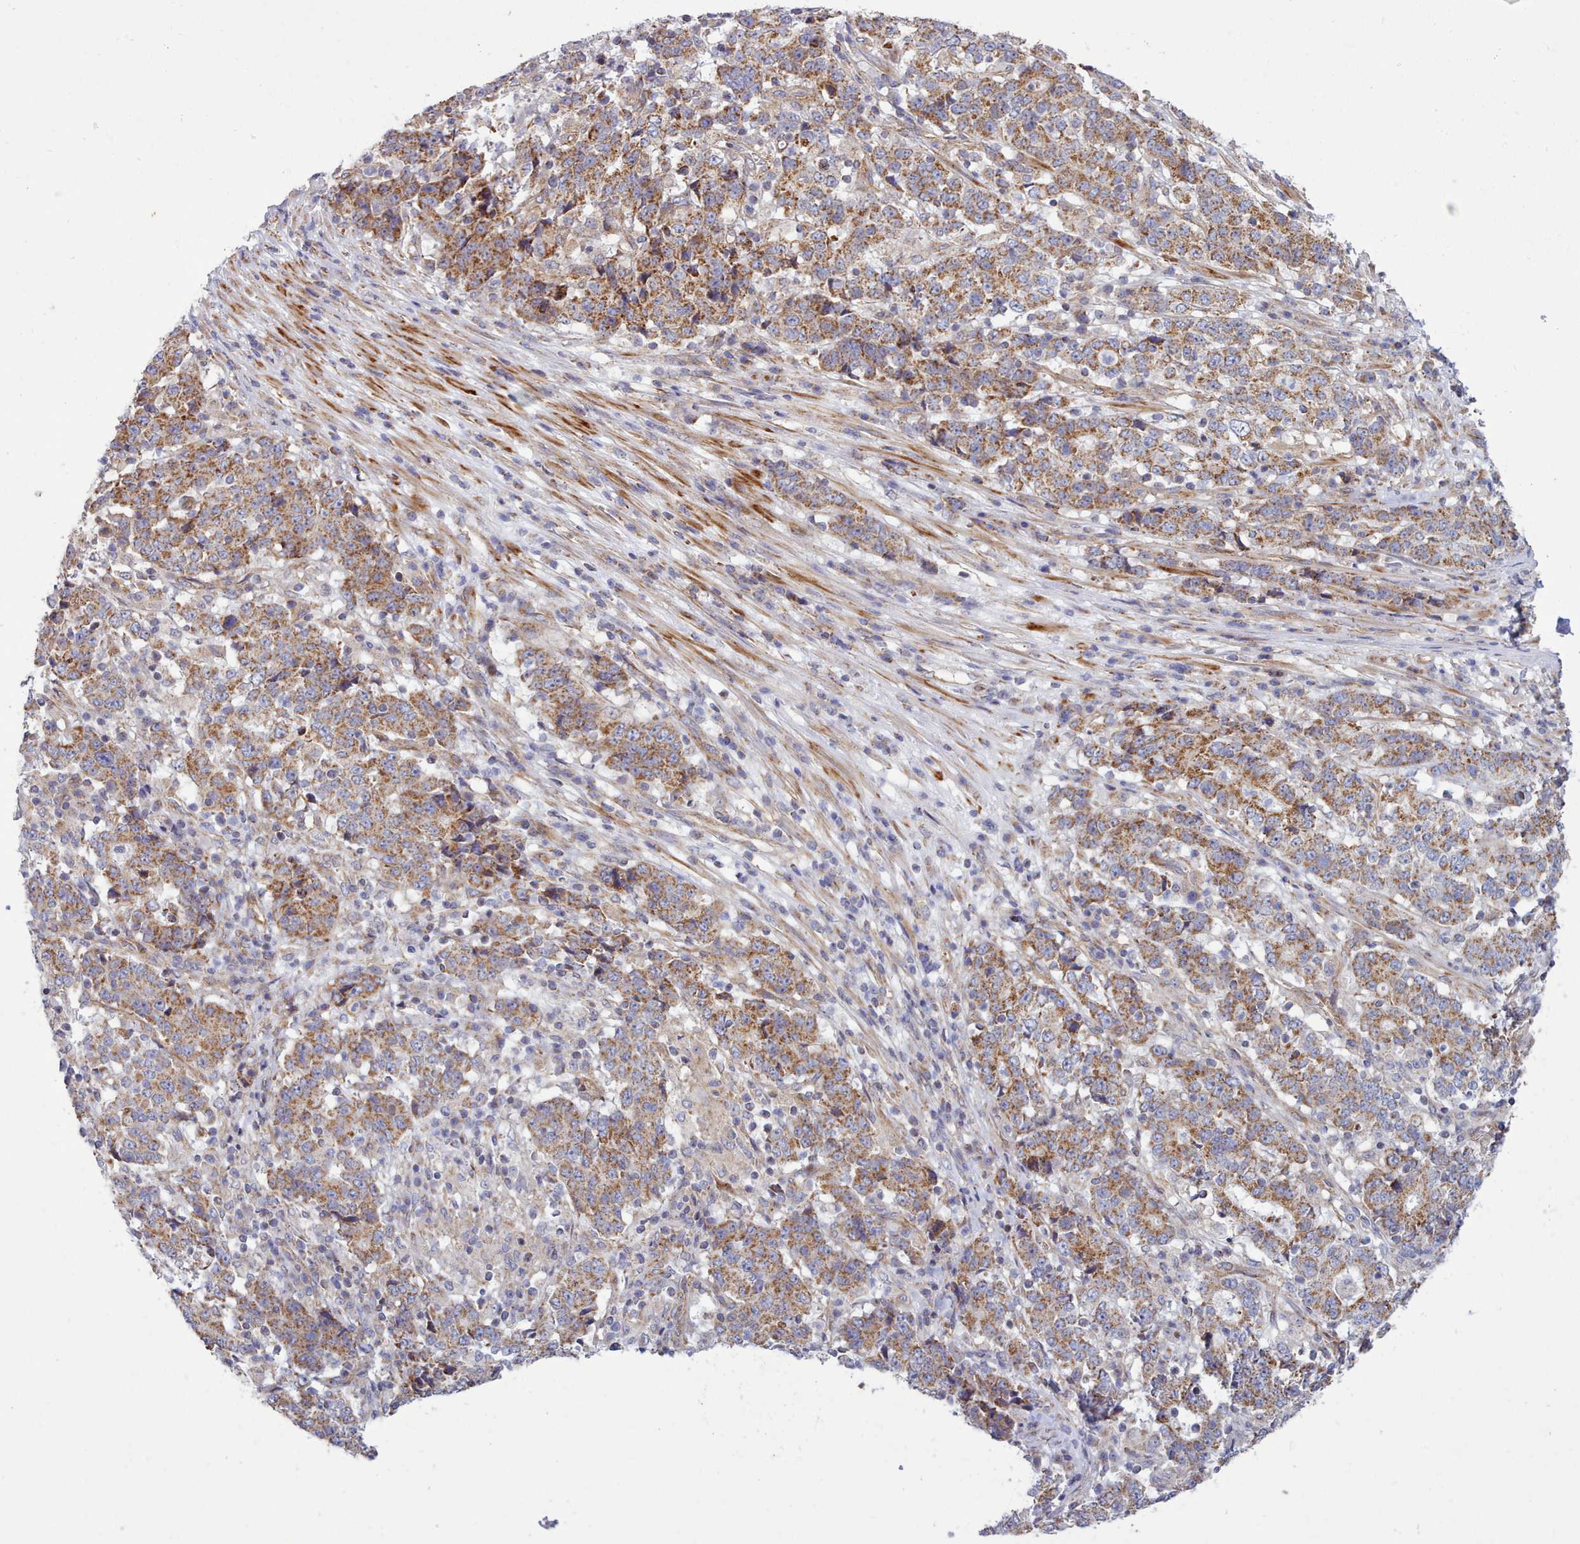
{"staining": {"intensity": "moderate", "quantity": ">75%", "location": "cytoplasmic/membranous"}, "tissue": "stomach cancer", "cell_type": "Tumor cells", "image_type": "cancer", "snomed": [{"axis": "morphology", "description": "Adenocarcinoma, NOS"}, {"axis": "topography", "description": "Stomach"}], "caption": "Immunohistochemistry (IHC) photomicrograph of human stomach adenocarcinoma stained for a protein (brown), which reveals medium levels of moderate cytoplasmic/membranous expression in approximately >75% of tumor cells.", "gene": "MRPL21", "patient": {"sex": "male", "age": 59}}